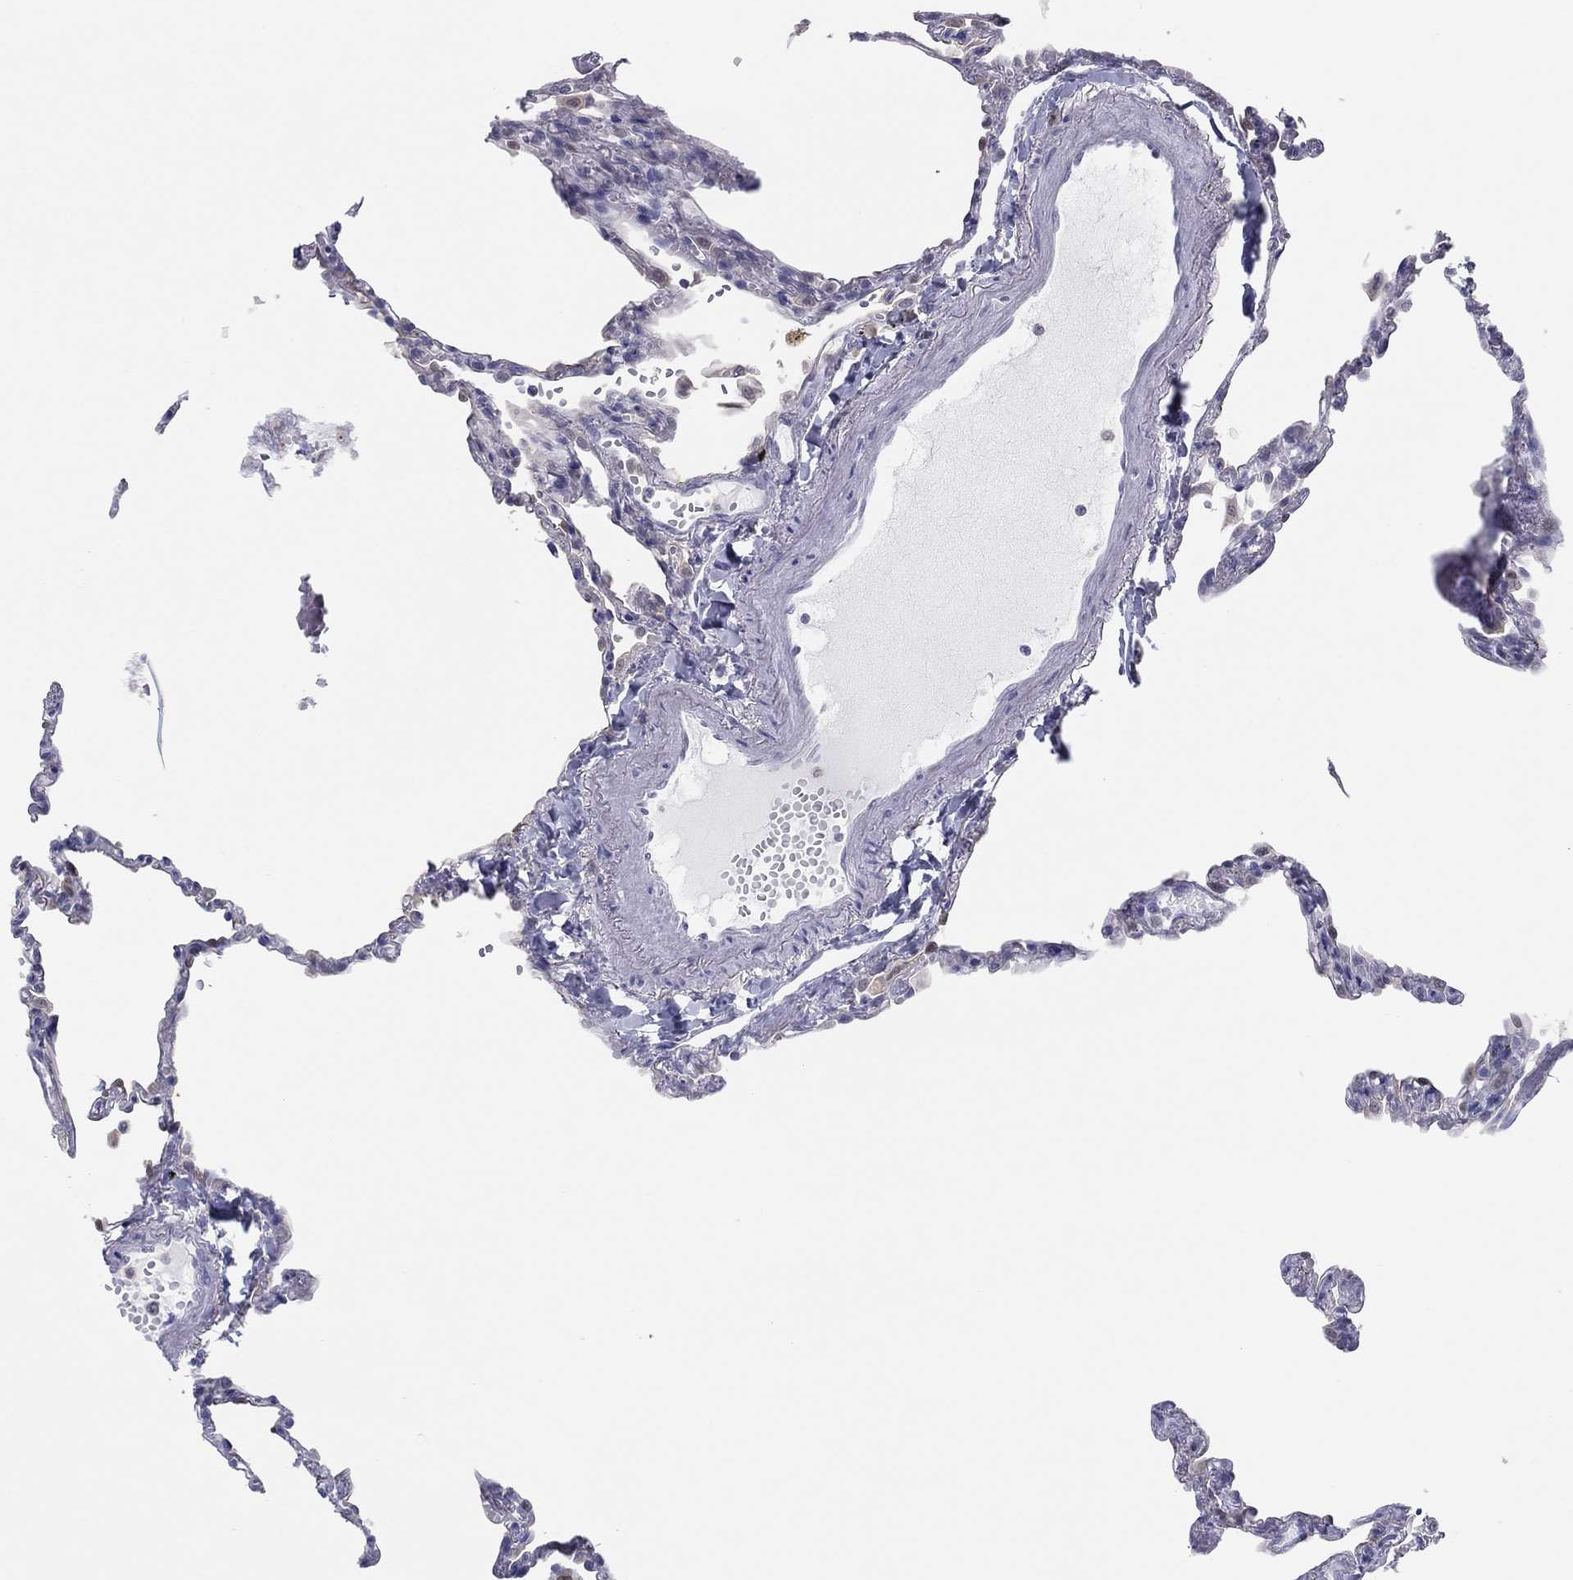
{"staining": {"intensity": "weak", "quantity": "<25%", "location": "nuclear"}, "tissue": "lung", "cell_type": "Alveolar cells", "image_type": "normal", "snomed": [{"axis": "morphology", "description": "Normal tissue, NOS"}, {"axis": "topography", "description": "Lung"}], "caption": "High power microscopy photomicrograph of an immunohistochemistry histopathology image of unremarkable lung, revealing no significant expression in alveolar cells.", "gene": "PDXK", "patient": {"sex": "male", "age": 78}}